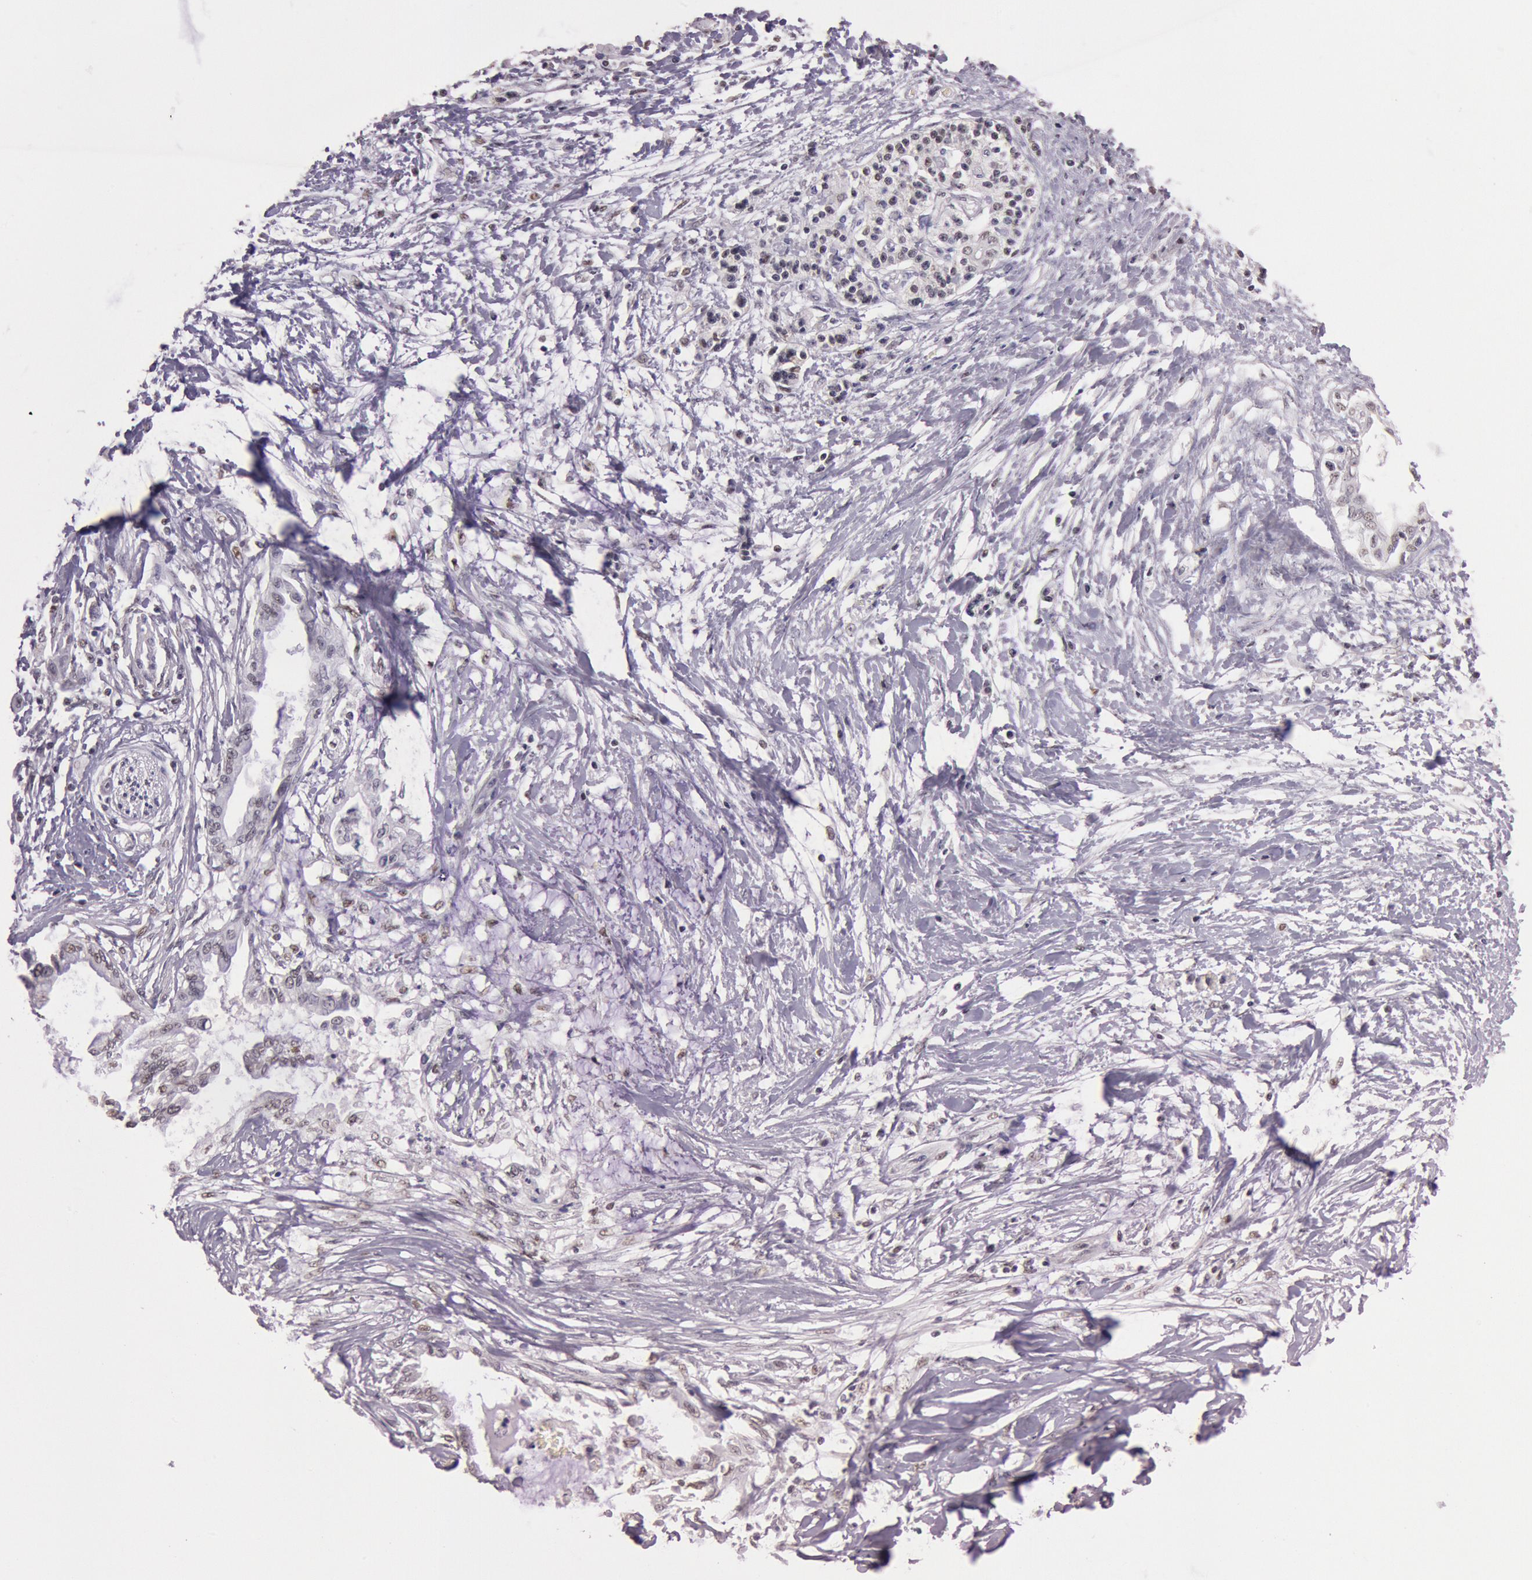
{"staining": {"intensity": "weak", "quantity": "<25%", "location": "nuclear"}, "tissue": "pancreatic cancer", "cell_type": "Tumor cells", "image_type": "cancer", "snomed": [{"axis": "morphology", "description": "Adenocarcinoma, NOS"}, {"axis": "topography", "description": "Pancreas"}], "caption": "Tumor cells show no significant protein positivity in pancreatic cancer (adenocarcinoma). (Brightfield microscopy of DAB (3,3'-diaminobenzidine) immunohistochemistry at high magnification).", "gene": "TASL", "patient": {"sex": "female", "age": 64}}